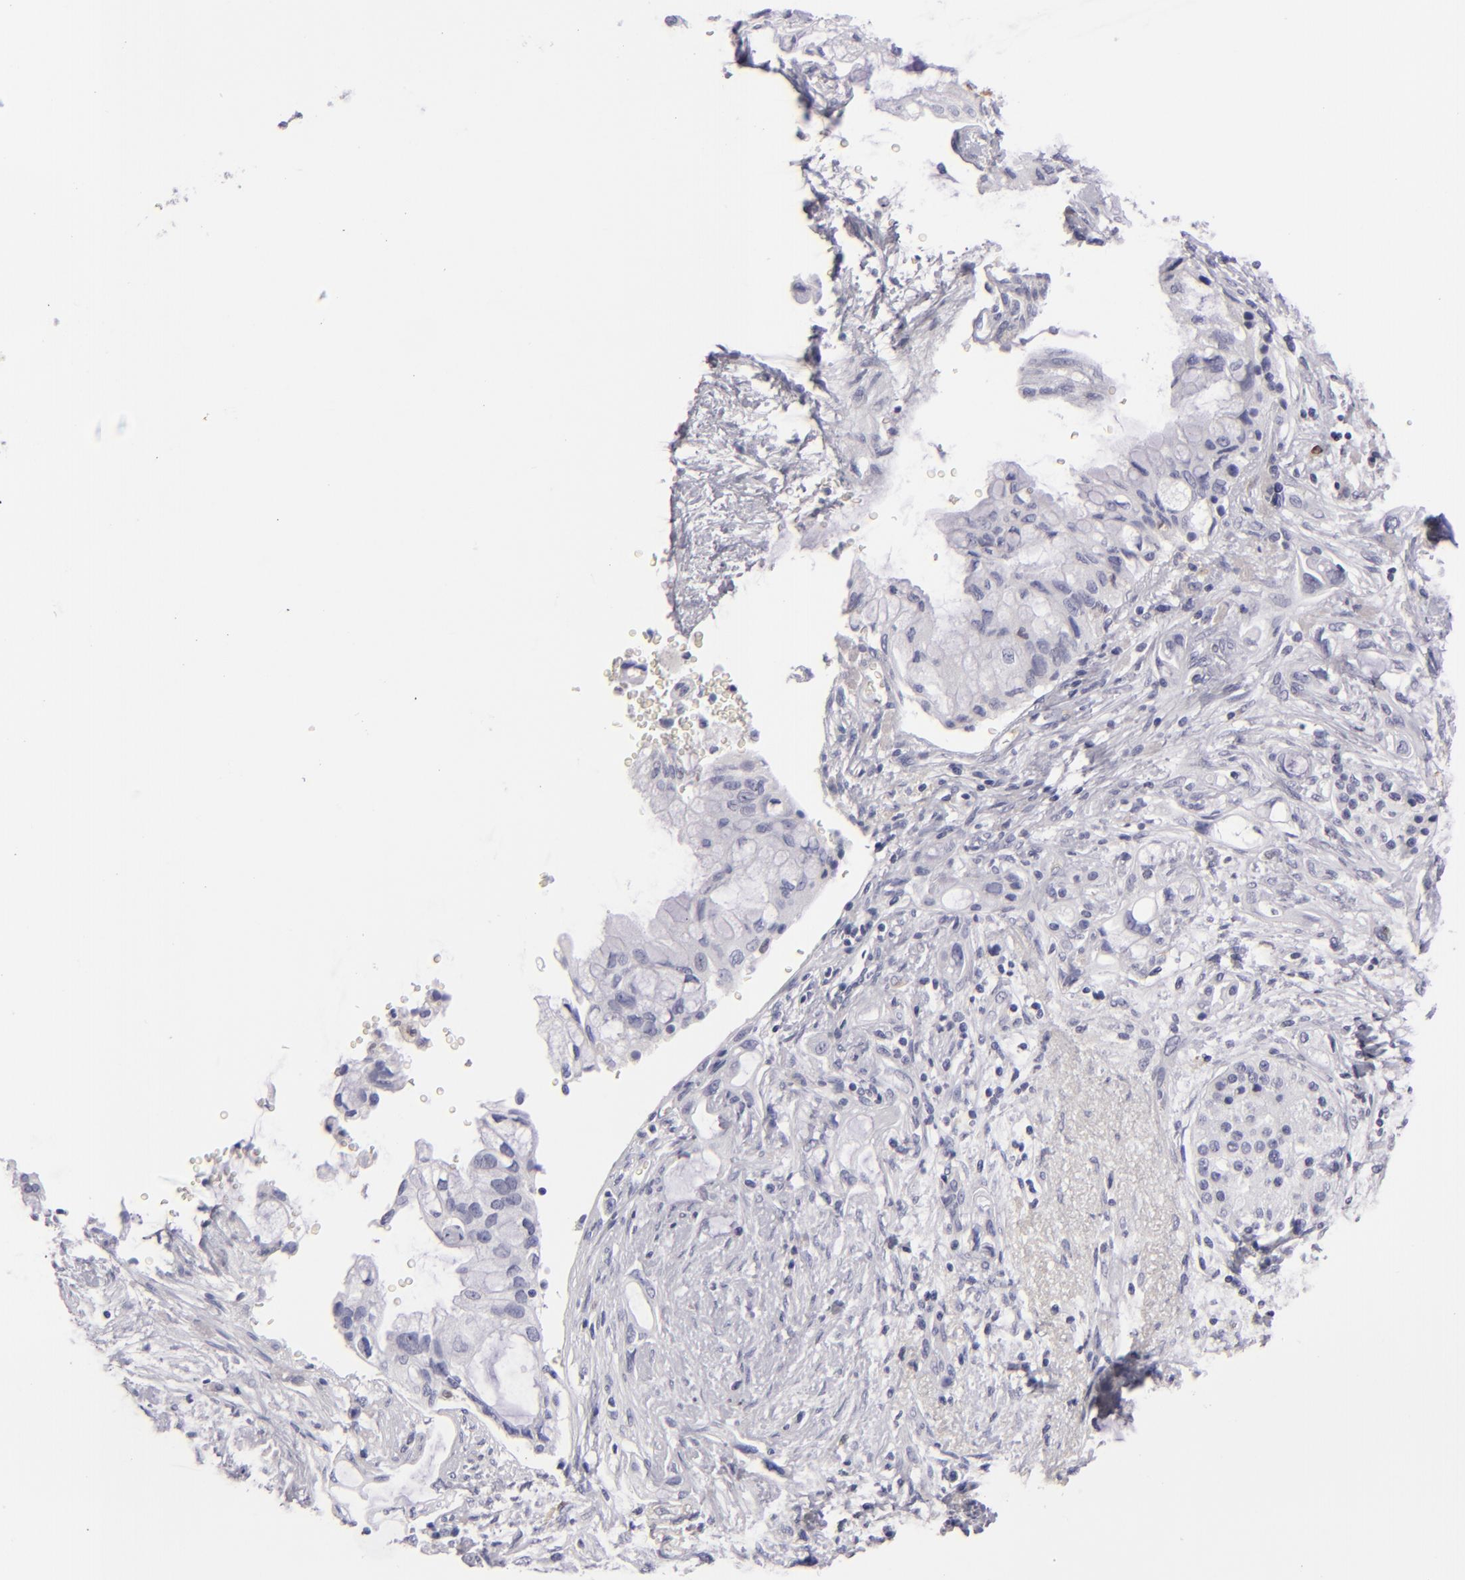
{"staining": {"intensity": "negative", "quantity": "none", "location": "none"}, "tissue": "pancreatic cancer", "cell_type": "Tumor cells", "image_type": "cancer", "snomed": [{"axis": "morphology", "description": "Adenocarcinoma, NOS"}, {"axis": "topography", "description": "Pancreas"}], "caption": "This is a histopathology image of immunohistochemistry staining of pancreatic adenocarcinoma, which shows no staining in tumor cells. The staining was performed using DAB (3,3'-diaminobenzidine) to visualize the protein expression in brown, while the nuclei were stained in blue with hematoxylin (Magnification: 20x).", "gene": "F13A1", "patient": {"sex": "female", "age": 70}}